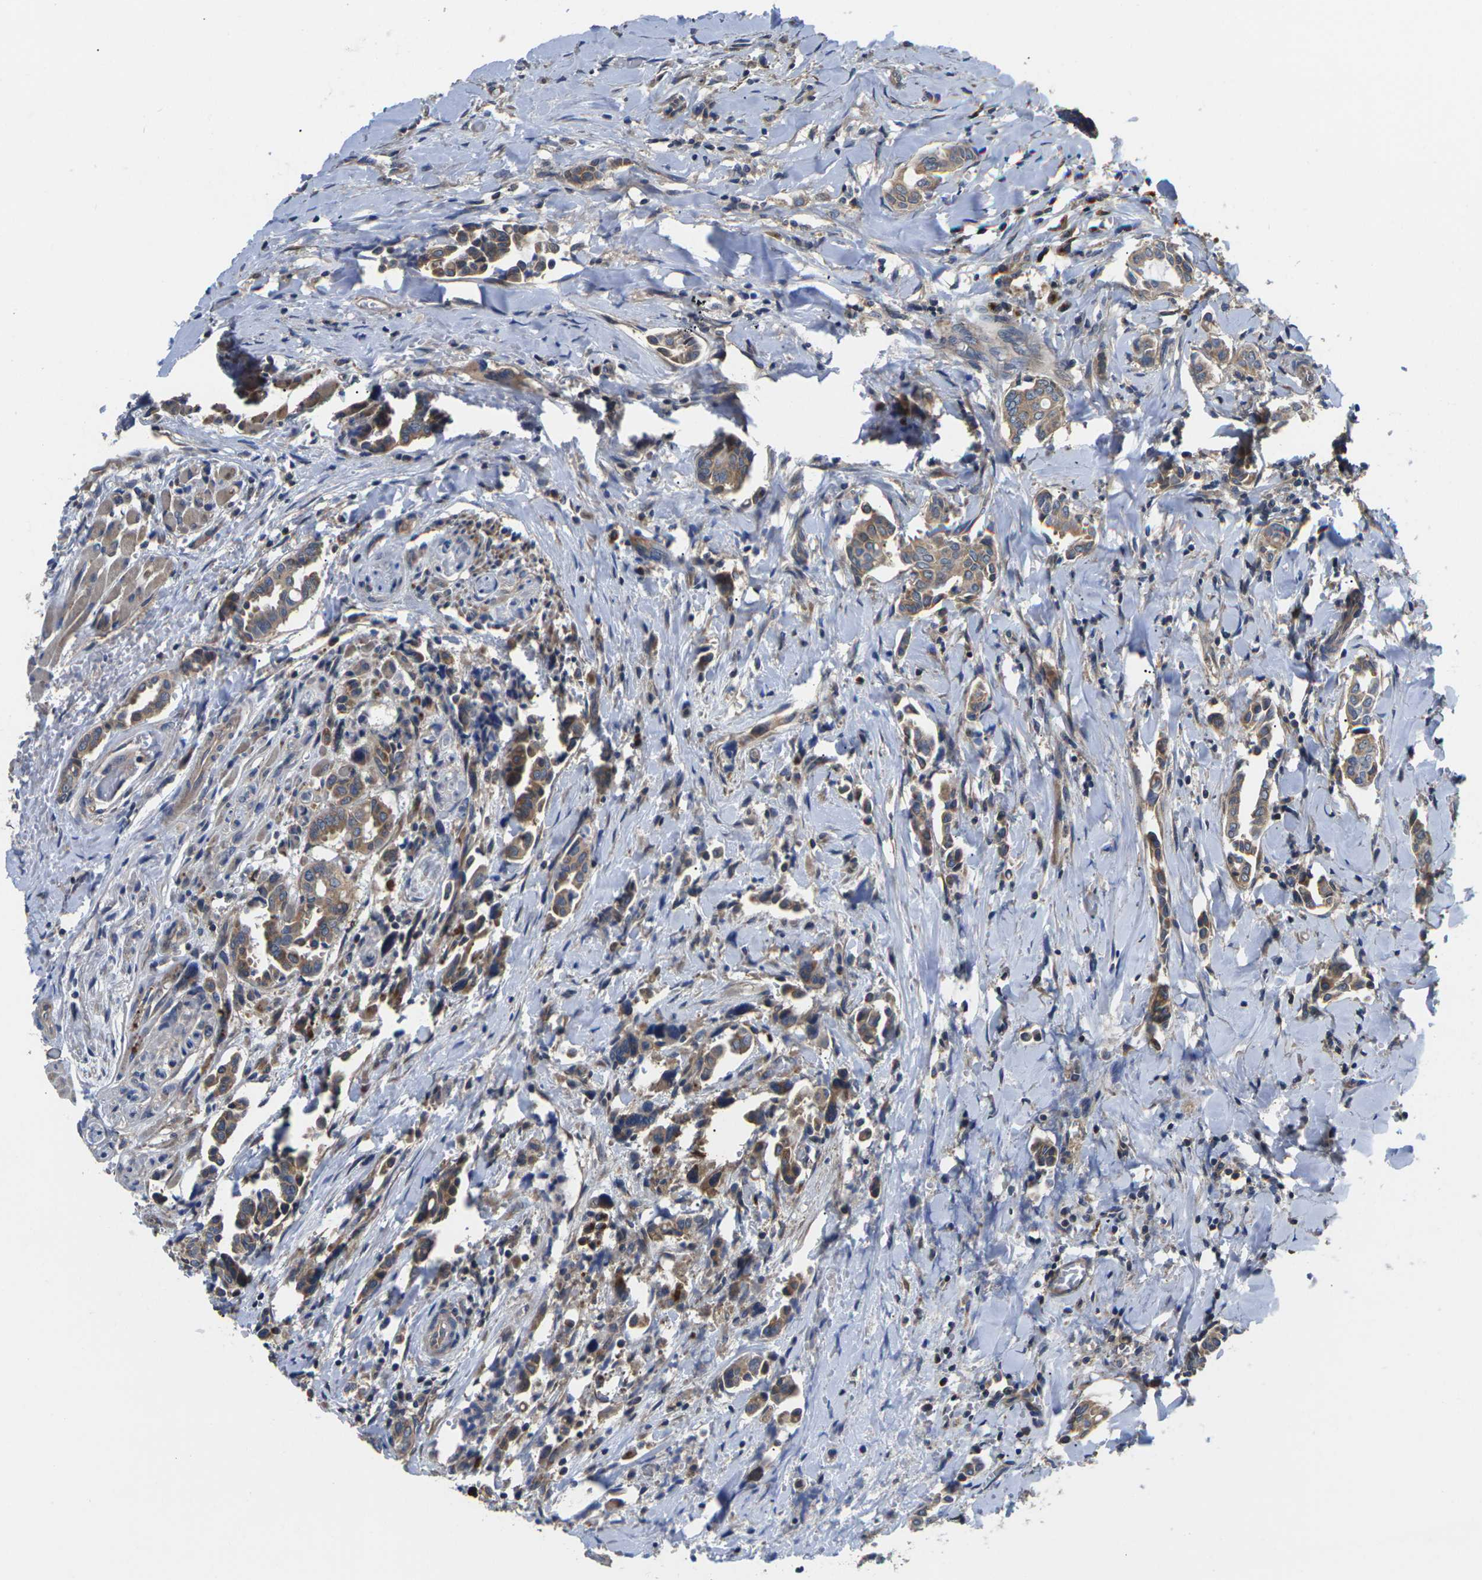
{"staining": {"intensity": "moderate", "quantity": ">75%", "location": "cytoplasmic/membranous"}, "tissue": "head and neck cancer", "cell_type": "Tumor cells", "image_type": "cancer", "snomed": [{"axis": "morphology", "description": "Adenocarcinoma, NOS"}, {"axis": "topography", "description": "Salivary gland"}, {"axis": "topography", "description": "Head-Neck"}], "caption": "Protein staining by immunohistochemistry (IHC) exhibits moderate cytoplasmic/membranous expression in about >75% of tumor cells in adenocarcinoma (head and neck).", "gene": "TMCC2", "patient": {"sex": "female", "age": 59}}